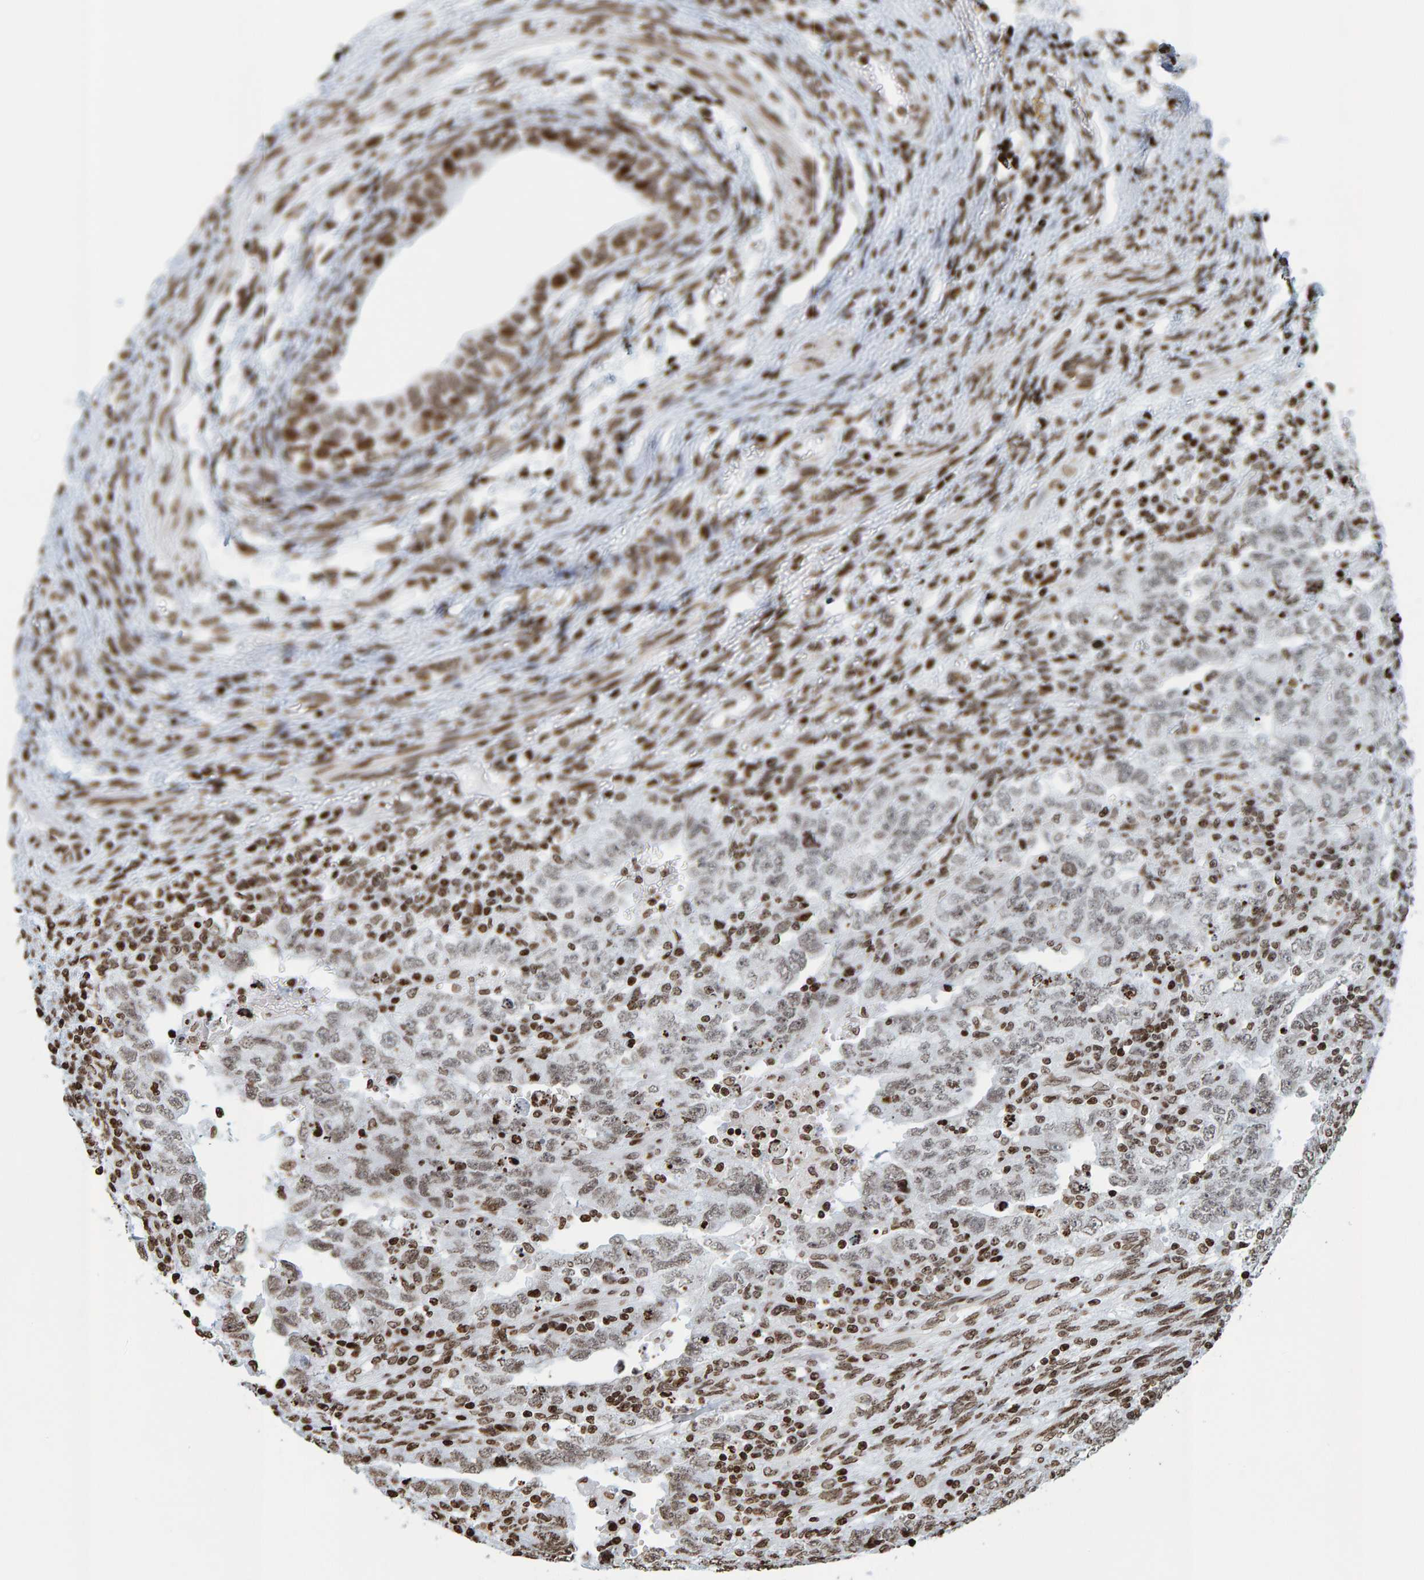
{"staining": {"intensity": "weak", "quantity": ">75%", "location": "cytoplasmic/membranous,nuclear"}, "tissue": "testis cancer", "cell_type": "Tumor cells", "image_type": "cancer", "snomed": [{"axis": "morphology", "description": "Carcinoma, Embryonal, NOS"}, {"axis": "topography", "description": "Testis"}], "caption": "This is an image of immunohistochemistry staining of testis cancer (embryonal carcinoma), which shows weak expression in the cytoplasmic/membranous and nuclear of tumor cells.", "gene": "BRF2", "patient": {"sex": "male", "age": 26}}